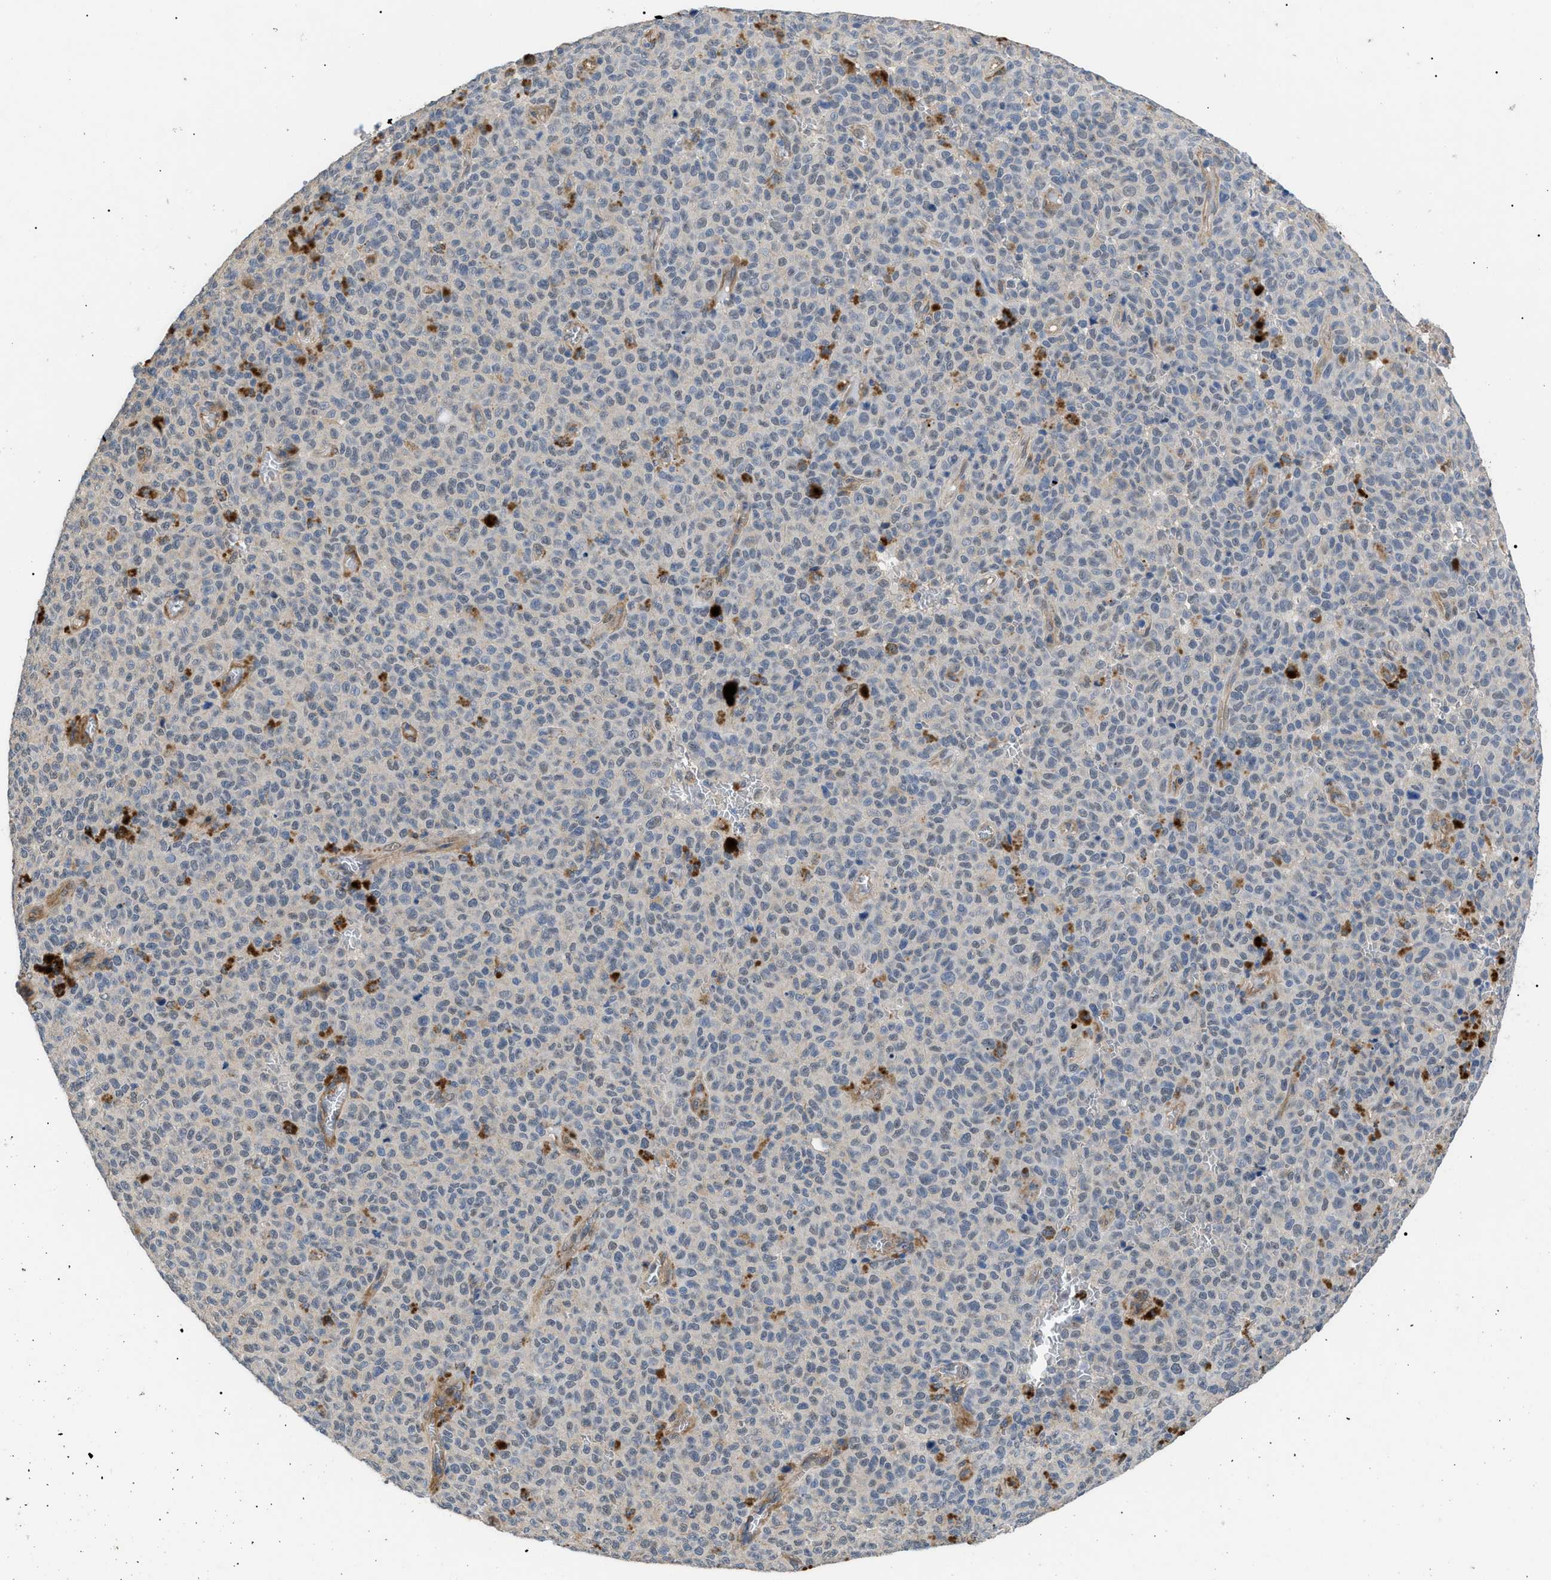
{"staining": {"intensity": "weak", "quantity": "<25%", "location": "nuclear"}, "tissue": "melanoma", "cell_type": "Tumor cells", "image_type": "cancer", "snomed": [{"axis": "morphology", "description": "Malignant melanoma, NOS"}, {"axis": "topography", "description": "Skin"}], "caption": "Immunohistochemical staining of human malignant melanoma displays no significant staining in tumor cells.", "gene": "CRCP", "patient": {"sex": "female", "age": 82}}